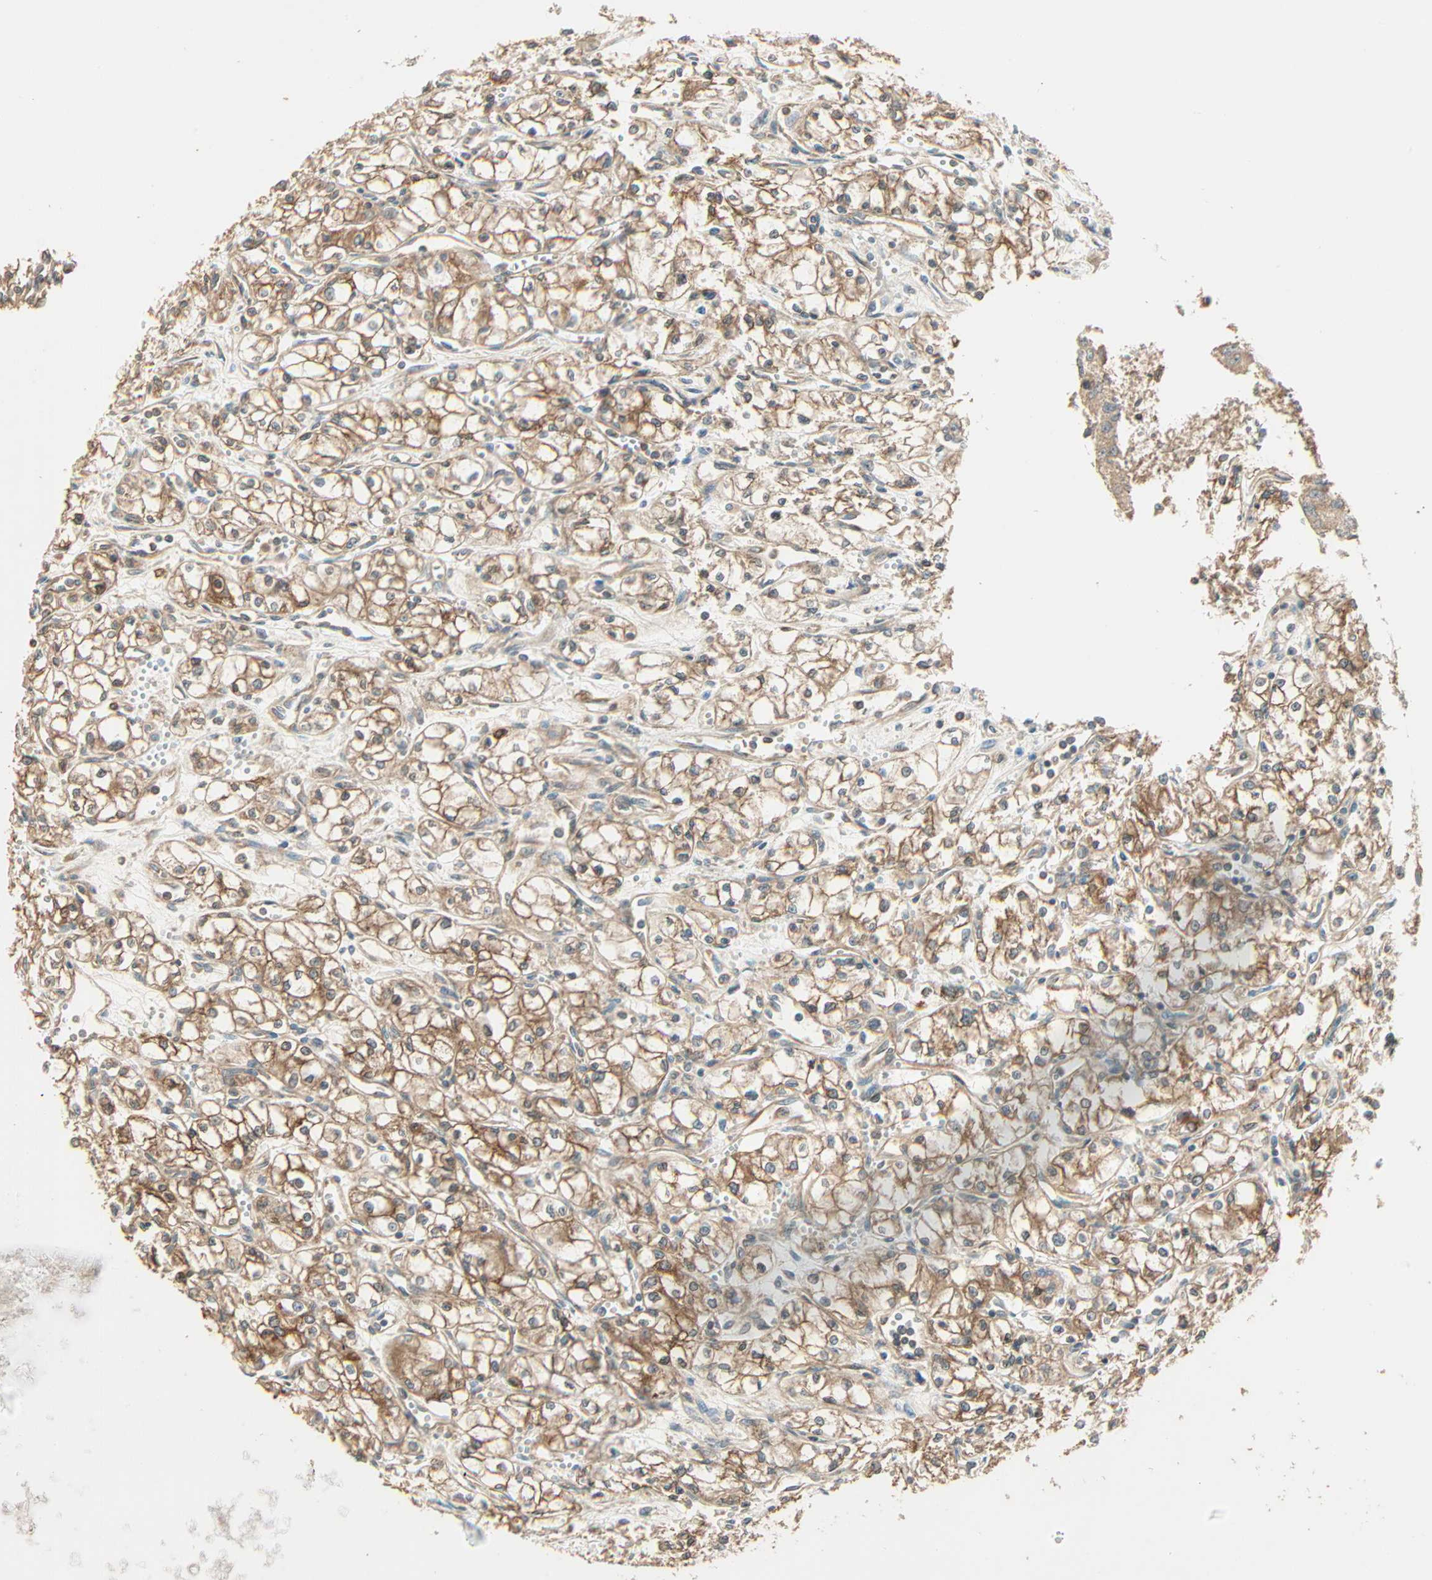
{"staining": {"intensity": "moderate", "quantity": ">75%", "location": "cytoplasmic/membranous"}, "tissue": "renal cancer", "cell_type": "Tumor cells", "image_type": "cancer", "snomed": [{"axis": "morphology", "description": "Normal tissue, NOS"}, {"axis": "morphology", "description": "Adenocarcinoma, NOS"}, {"axis": "topography", "description": "Kidney"}], "caption": "A micrograph showing moderate cytoplasmic/membranous staining in approximately >75% of tumor cells in adenocarcinoma (renal), as visualized by brown immunohistochemical staining.", "gene": "GALK1", "patient": {"sex": "male", "age": 59}}